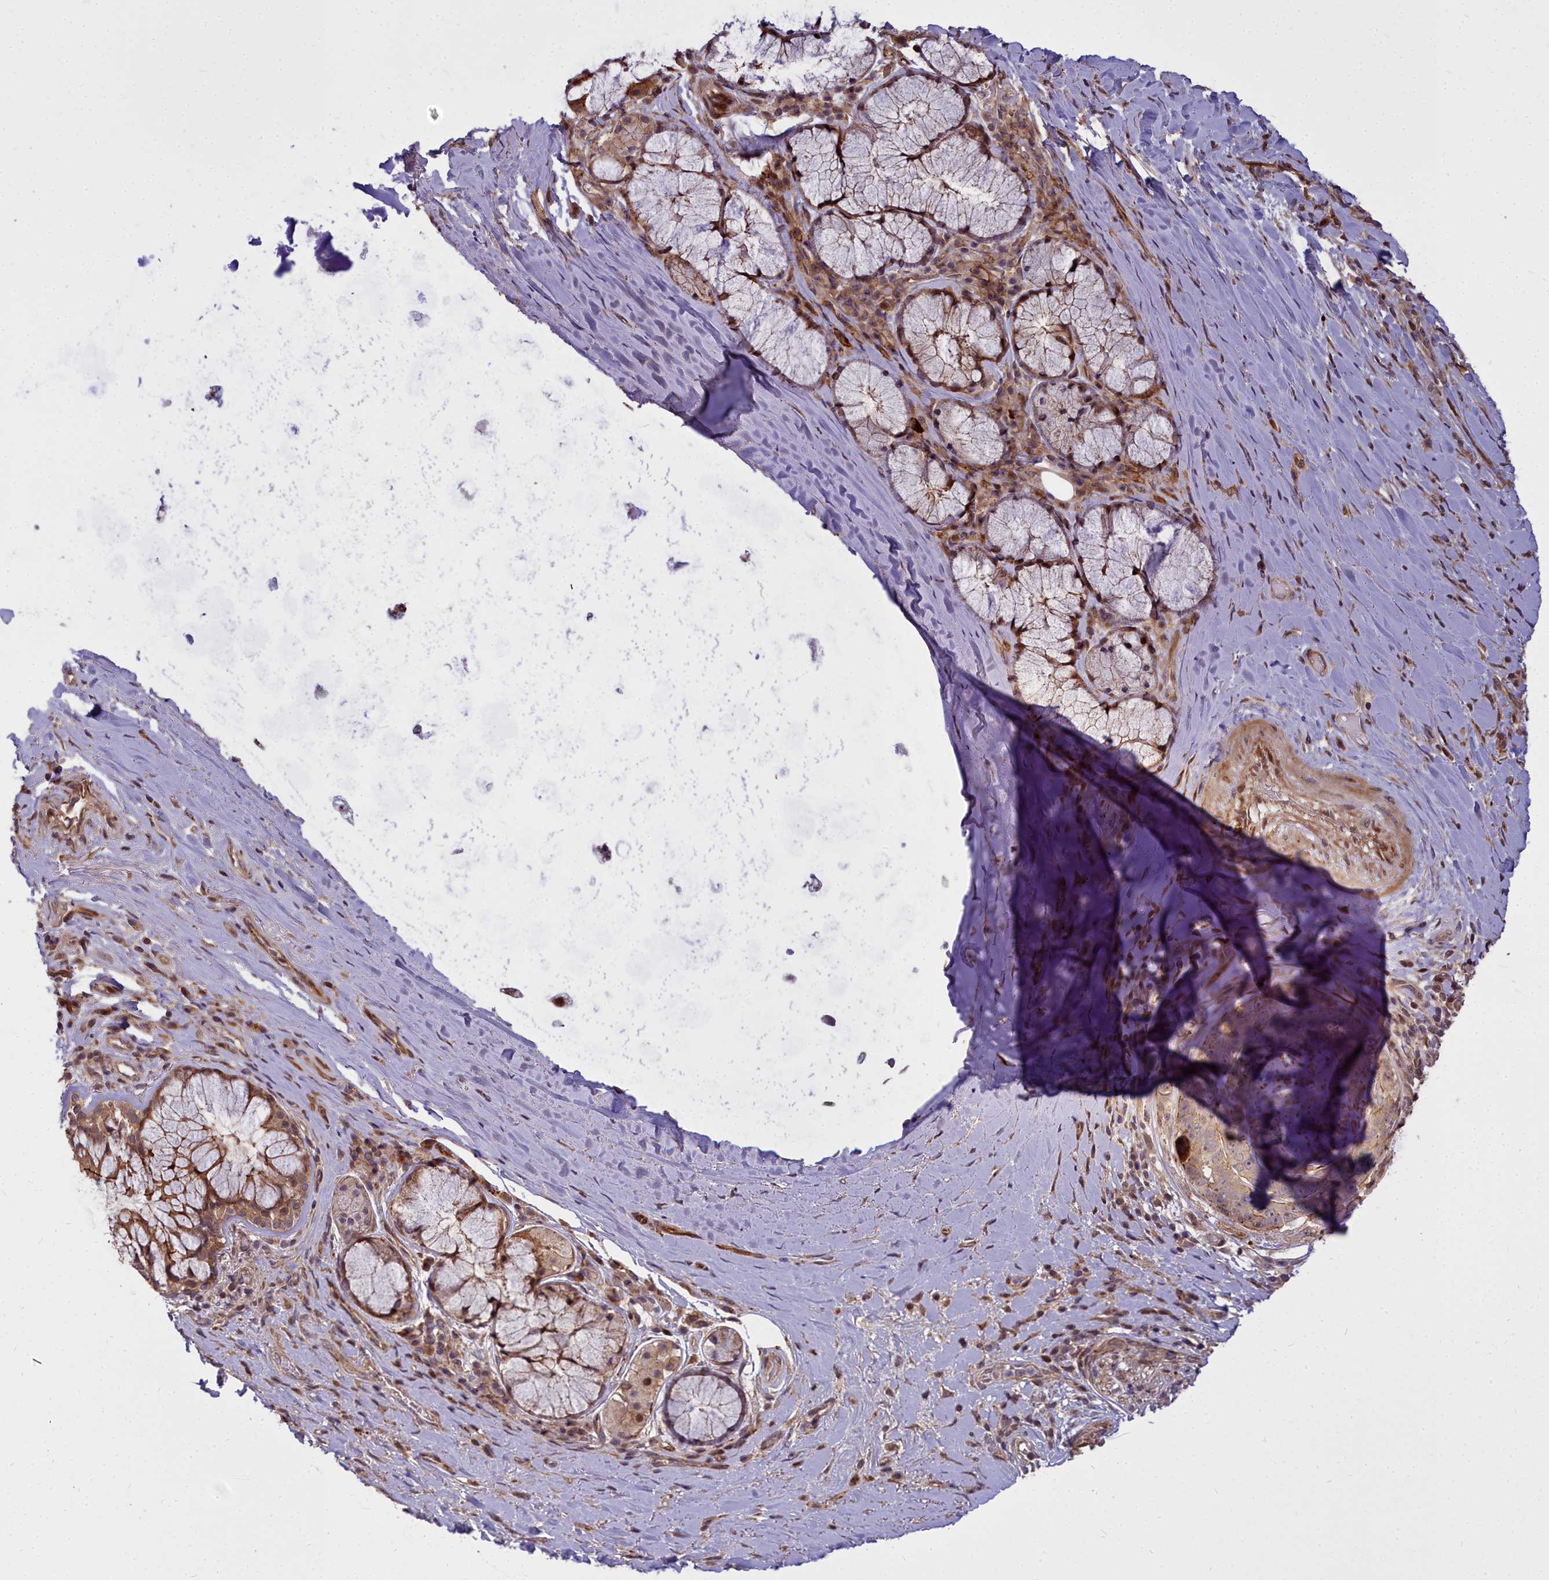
{"staining": {"intensity": "negative", "quantity": "none", "location": "none"}, "tissue": "adipose tissue", "cell_type": "Adipocytes", "image_type": "normal", "snomed": [{"axis": "morphology", "description": "Normal tissue, NOS"}, {"axis": "morphology", "description": "Squamous cell carcinoma, NOS"}, {"axis": "topography", "description": "Bronchus"}, {"axis": "topography", "description": "Lung"}], "caption": "Immunohistochemistry image of normal adipose tissue: adipose tissue stained with DAB exhibits no significant protein staining in adipocytes. Brightfield microscopy of immunohistochemistry (IHC) stained with DAB (brown) and hematoxylin (blue), captured at high magnification.", "gene": "GLYATL3", "patient": {"sex": "male", "age": 64}}